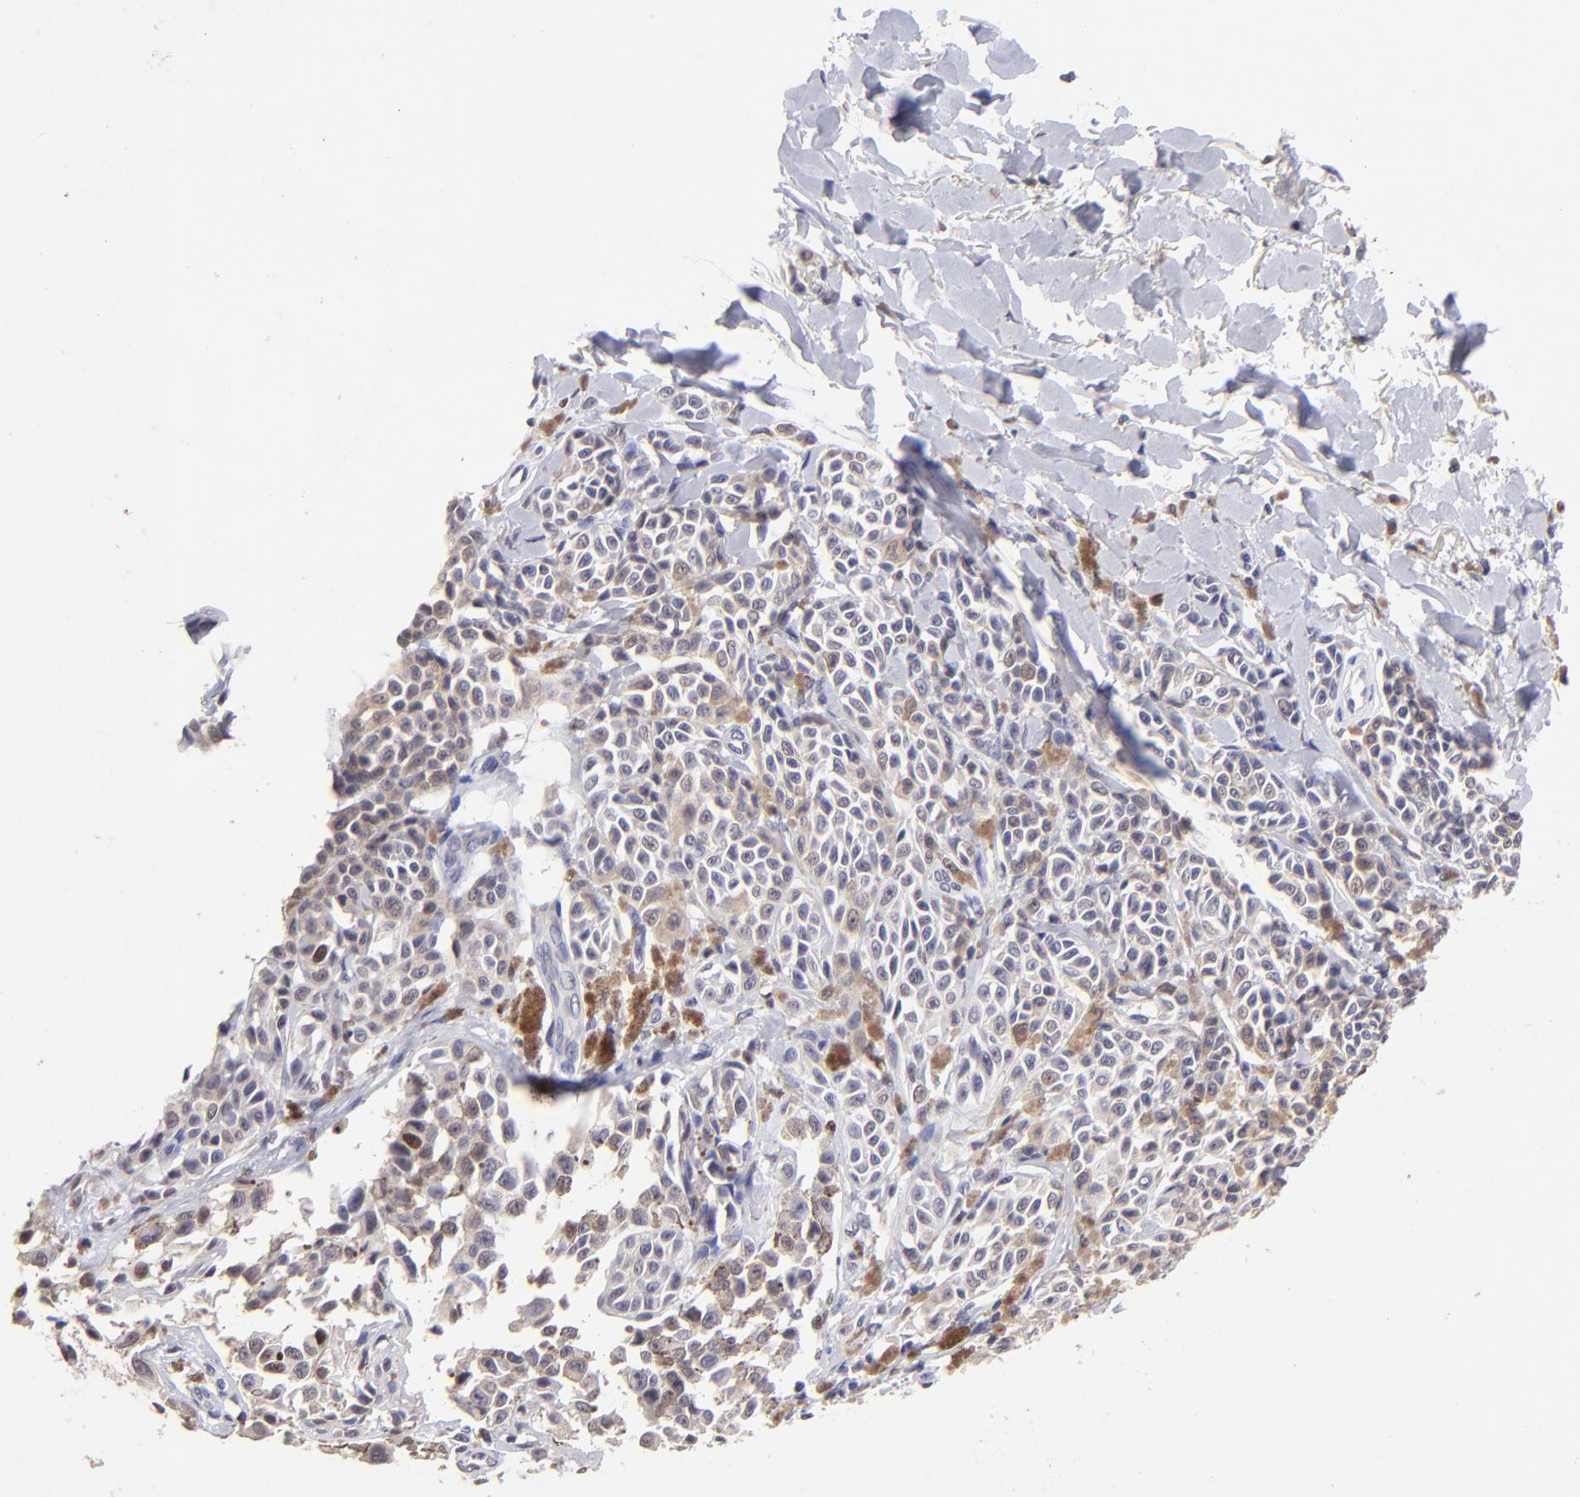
{"staining": {"intensity": "weak", "quantity": "<25%", "location": "nuclear"}, "tissue": "melanoma", "cell_type": "Tumor cells", "image_type": "cancer", "snomed": [{"axis": "morphology", "description": "Malignant melanoma, NOS"}, {"axis": "topography", "description": "Skin"}], "caption": "Immunohistochemical staining of melanoma exhibits no significant staining in tumor cells.", "gene": "DNMT1", "patient": {"sex": "female", "age": 38}}